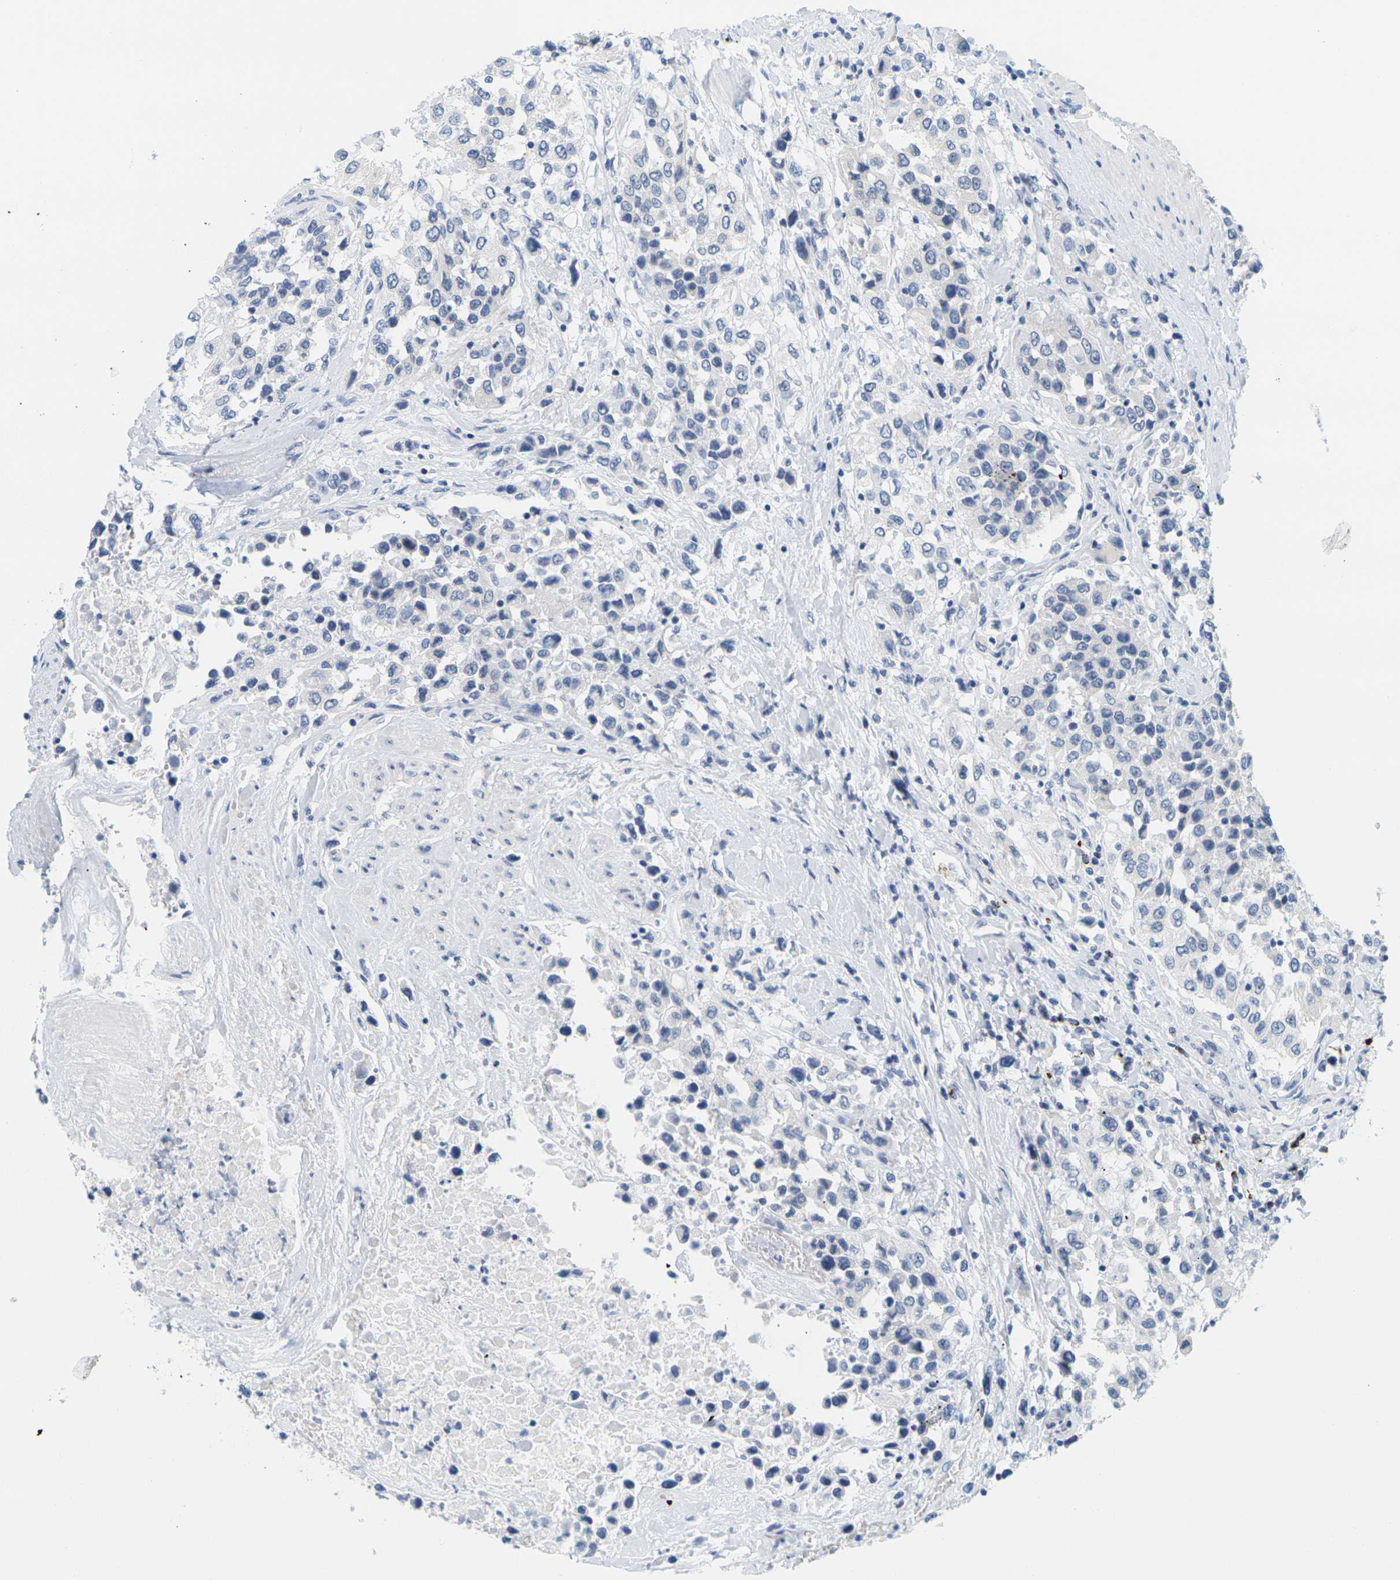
{"staining": {"intensity": "negative", "quantity": "none", "location": "none"}, "tissue": "urothelial cancer", "cell_type": "Tumor cells", "image_type": "cancer", "snomed": [{"axis": "morphology", "description": "Urothelial carcinoma, High grade"}, {"axis": "topography", "description": "Urinary bladder"}], "caption": "Urothelial carcinoma (high-grade) was stained to show a protein in brown. There is no significant expression in tumor cells.", "gene": "HLA-DOB", "patient": {"sex": "female", "age": 80}}